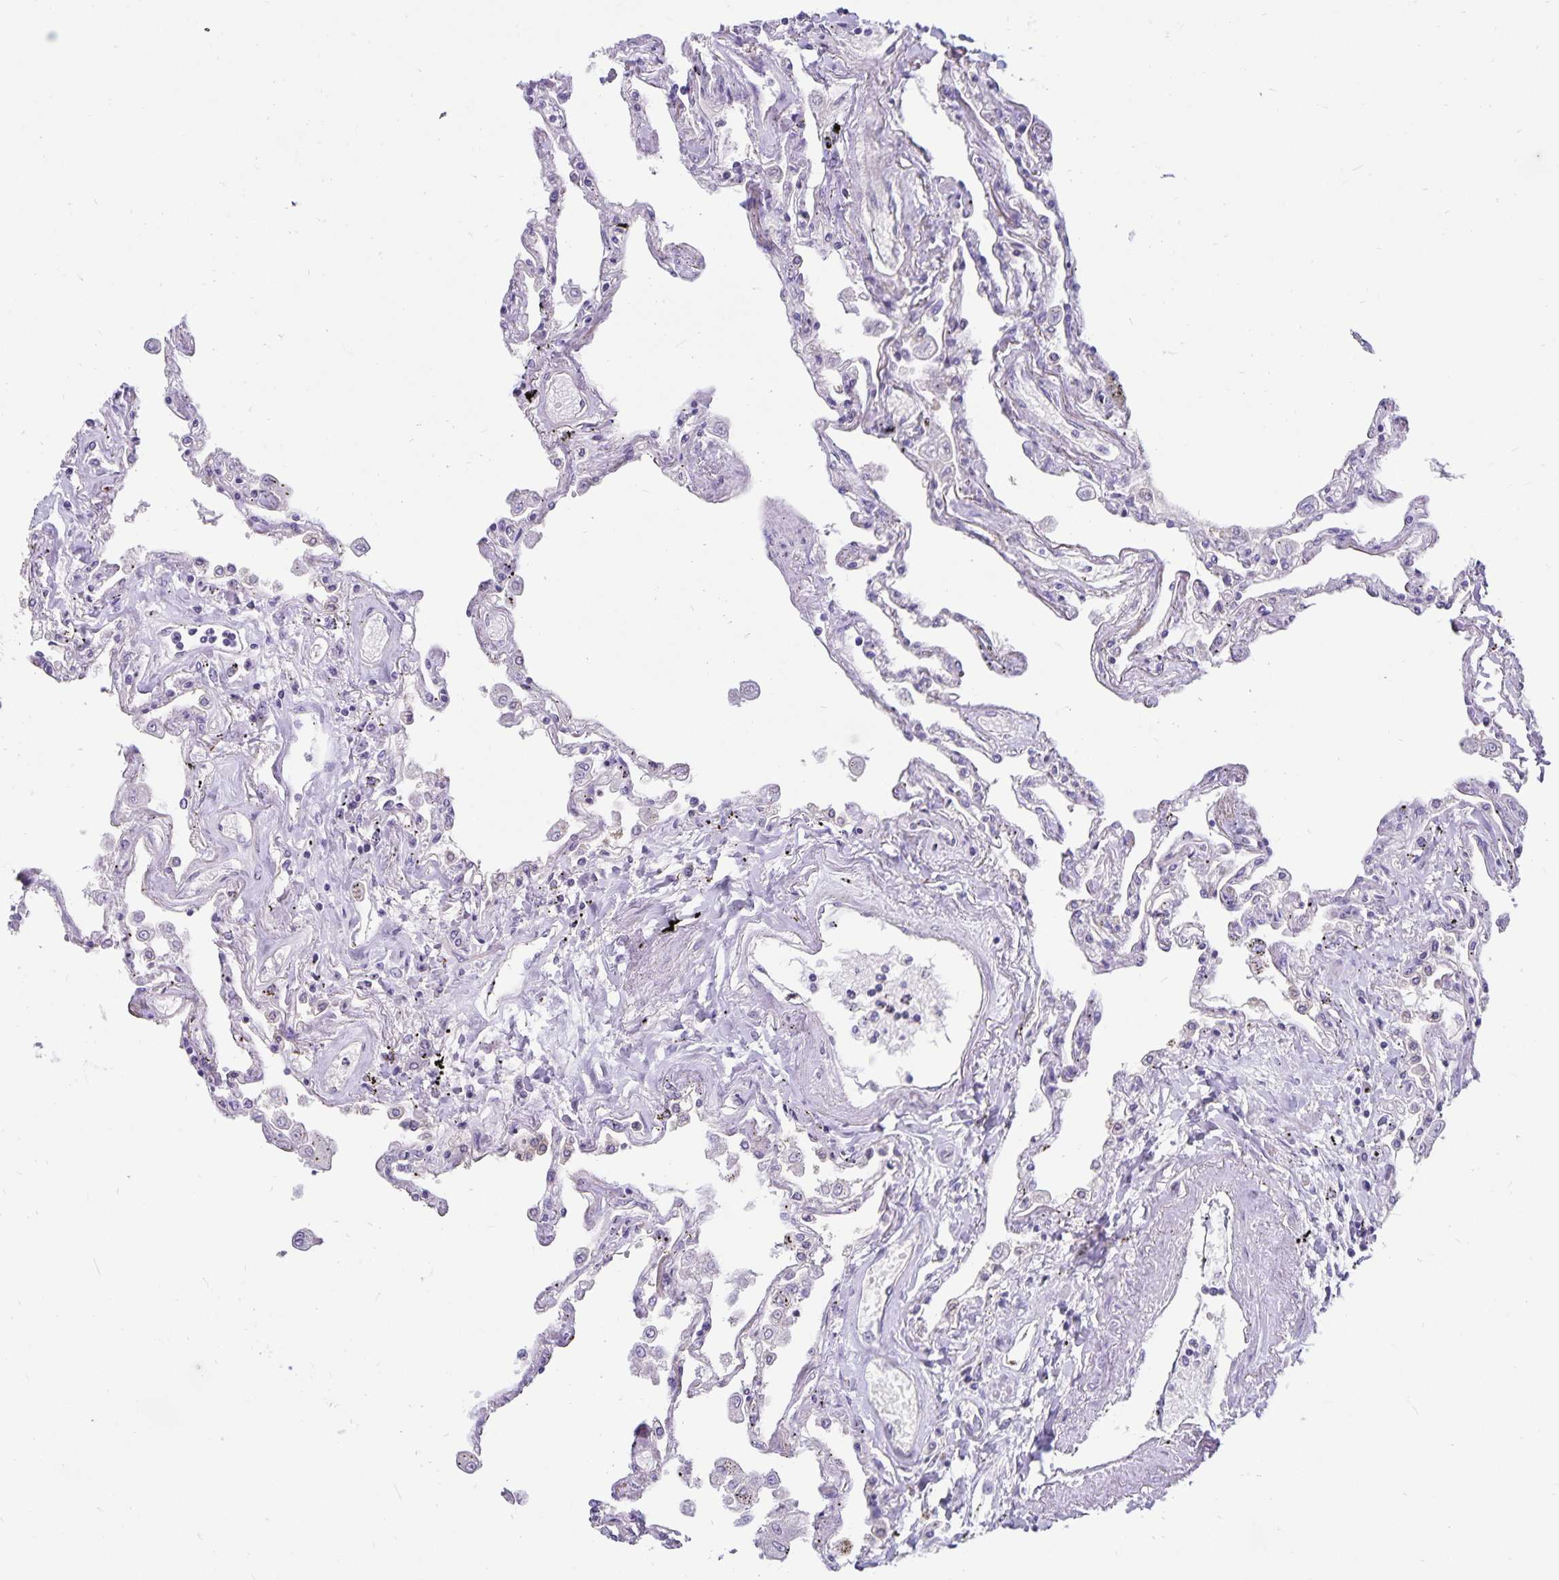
{"staining": {"intensity": "negative", "quantity": "none", "location": "none"}, "tissue": "lung", "cell_type": "Alveolar cells", "image_type": "normal", "snomed": [{"axis": "morphology", "description": "Normal tissue, NOS"}, {"axis": "morphology", "description": "Adenocarcinoma, NOS"}, {"axis": "topography", "description": "Cartilage tissue"}, {"axis": "topography", "description": "Lung"}], "caption": "Immunohistochemistry micrograph of benign lung stained for a protein (brown), which reveals no expression in alveolar cells.", "gene": "CDKN2B", "patient": {"sex": "female", "age": 67}}